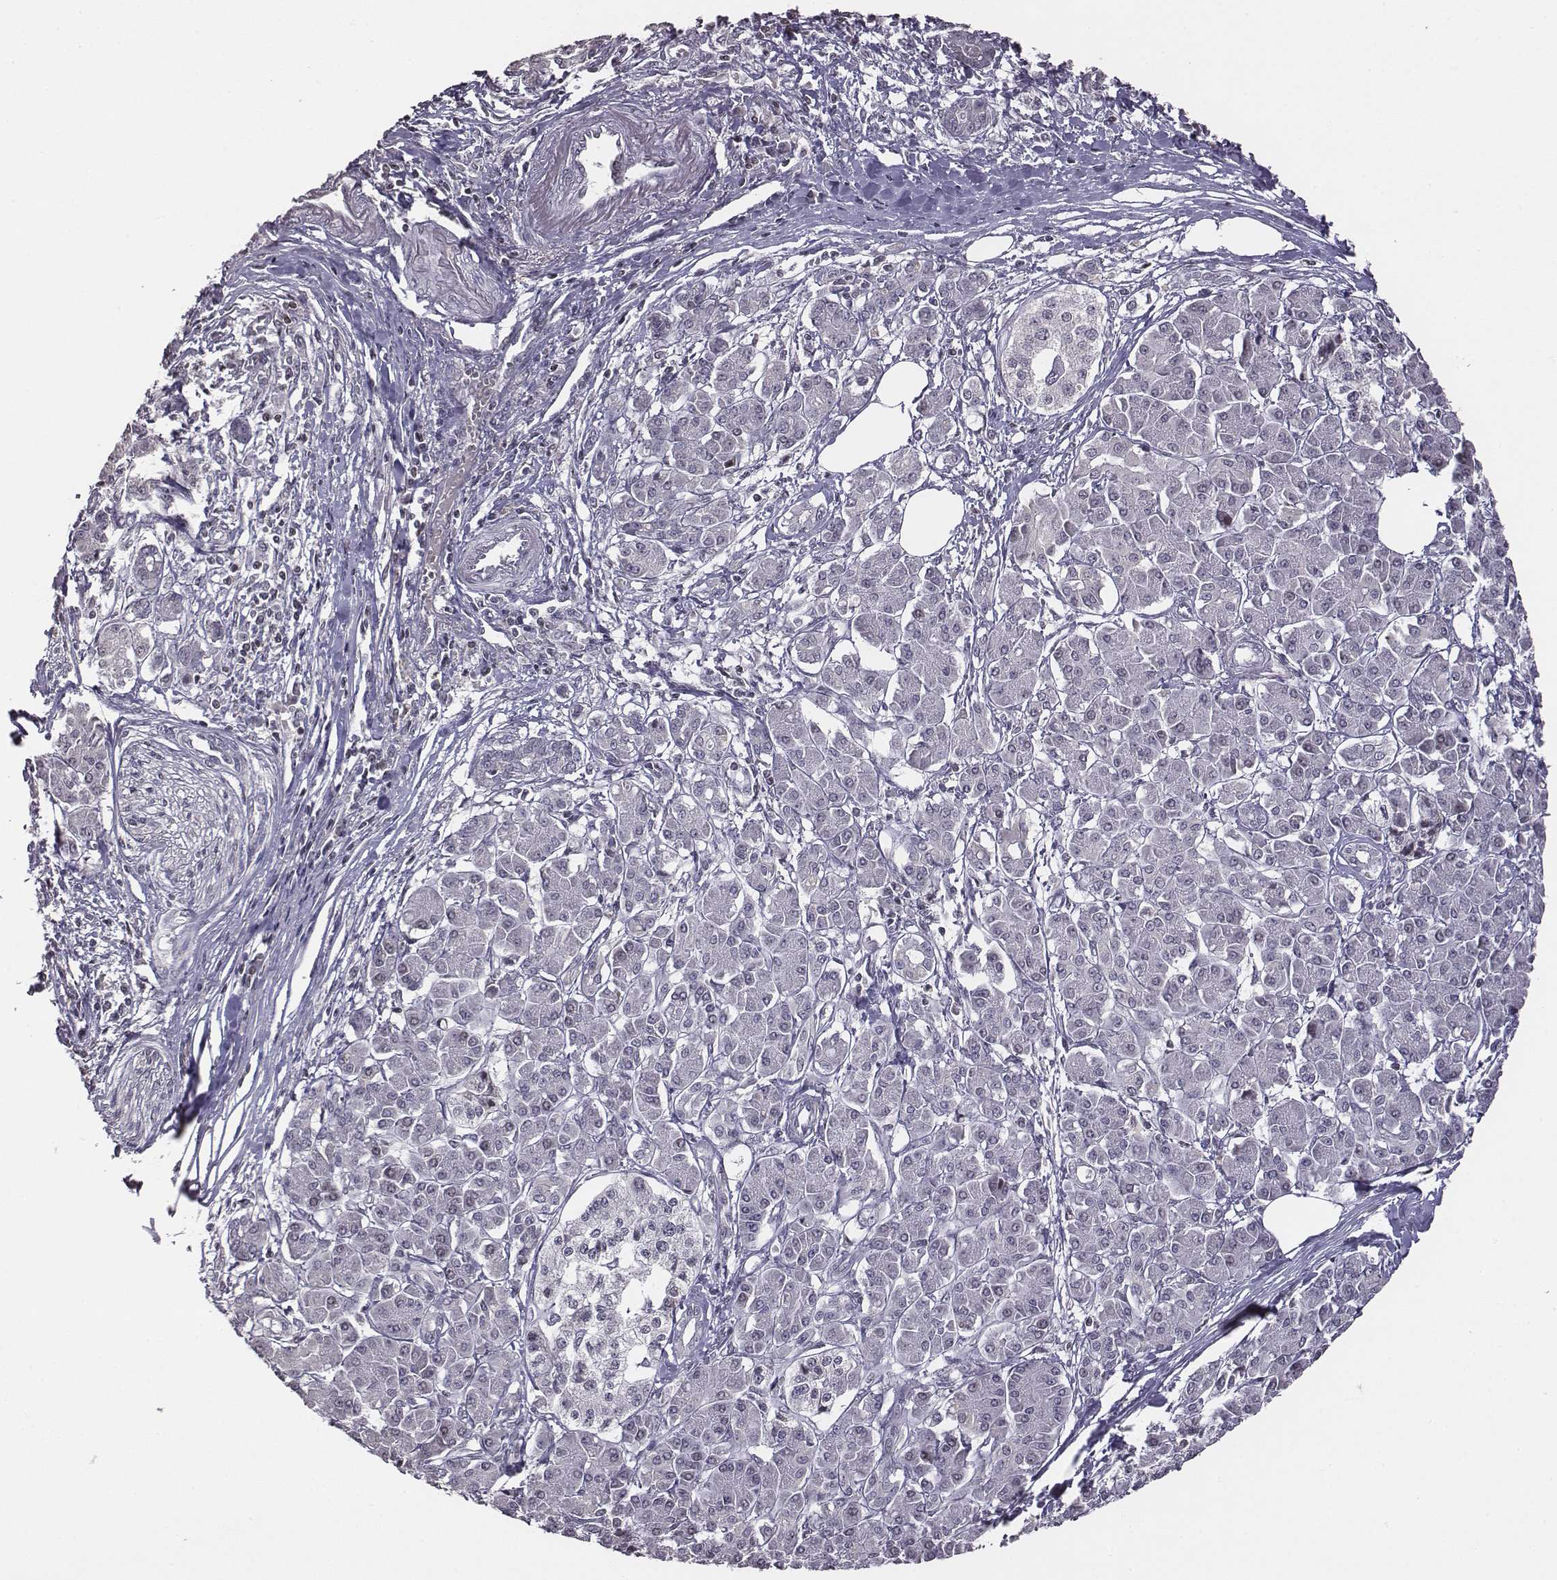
{"staining": {"intensity": "negative", "quantity": "none", "location": "none"}, "tissue": "pancreatic cancer", "cell_type": "Tumor cells", "image_type": "cancer", "snomed": [{"axis": "morphology", "description": "Adenocarcinoma, NOS"}, {"axis": "topography", "description": "Pancreas"}], "caption": "This micrograph is of adenocarcinoma (pancreatic) stained with immunohistochemistry to label a protein in brown with the nuclei are counter-stained blue. There is no positivity in tumor cells.", "gene": "GRM4", "patient": {"sex": "female", "age": 68}}